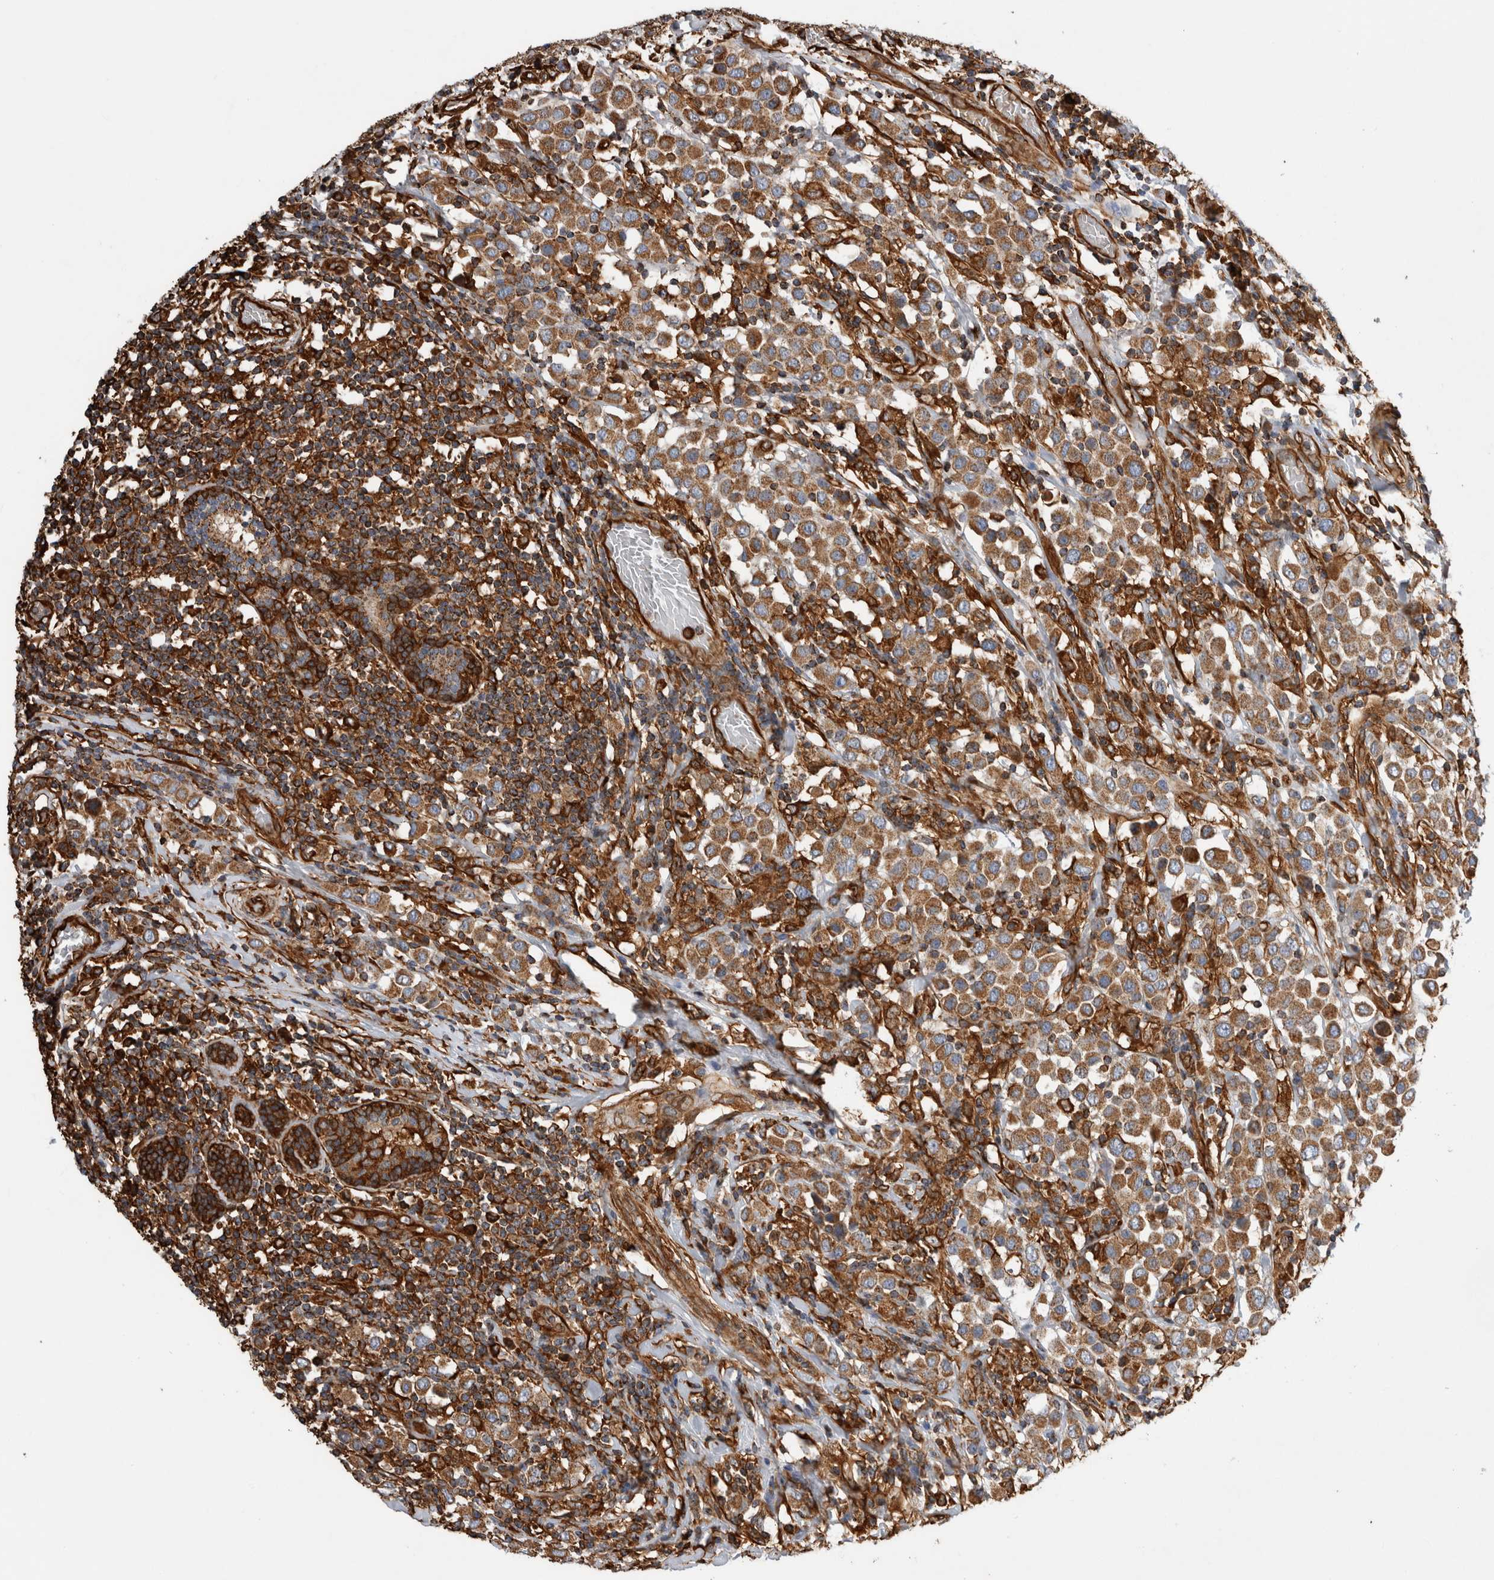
{"staining": {"intensity": "moderate", "quantity": ">75%", "location": "cytoplasmic/membranous"}, "tissue": "breast cancer", "cell_type": "Tumor cells", "image_type": "cancer", "snomed": [{"axis": "morphology", "description": "Duct carcinoma"}, {"axis": "topography", "description": "Breast"}], "caption": "Human invasive ductal carcinoma (breast) stained with a brown dye reveals moderate cytoplasmic/membranous positive positivity in approximately >75% of tumor cells.", "gene": "ZNF397", "patient": {"sex": "female", "age": 61}}